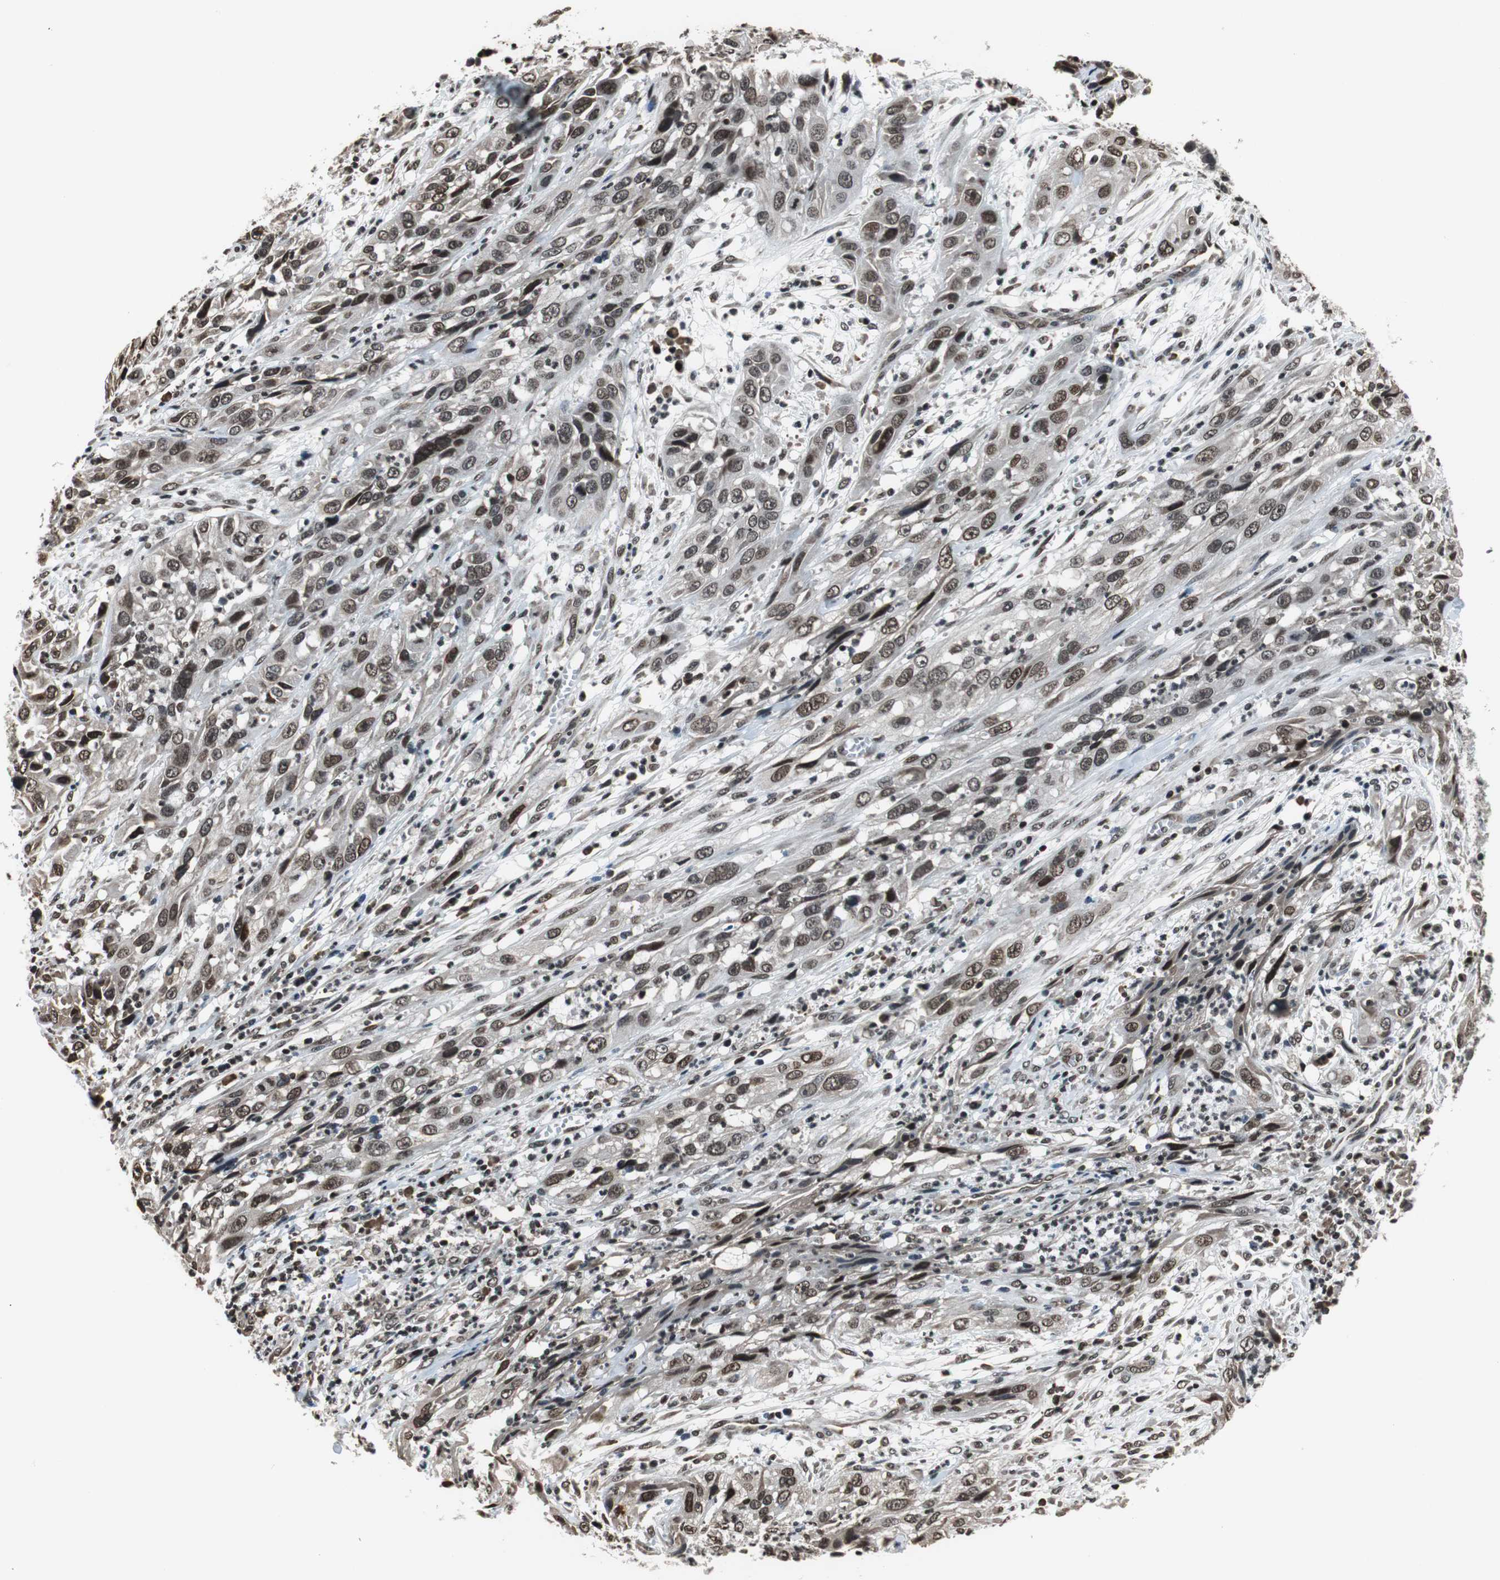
{"staining": {"intensity": "moderate", "quantity": ">75%", "location": "nuclear"}, "tissue": "cervical cancer", "cell_type": "Tumor cells", "image_type": "cancer", "snomed": [{"axis": "morphology", "description": "Squamous cell carcinoma, NOS"}, {"axis": "topography", "description": "Cervix"}], "caption": "DAB (3,3'-diaminobenzidine) immunohistochemical staining of human cervical cancer (squamous cell carcinoma) reveals moderate nuclear protein staining in about >75% of tumor cells.", "gene": "REST", "patient": {"sex": "female", "age": 32}}